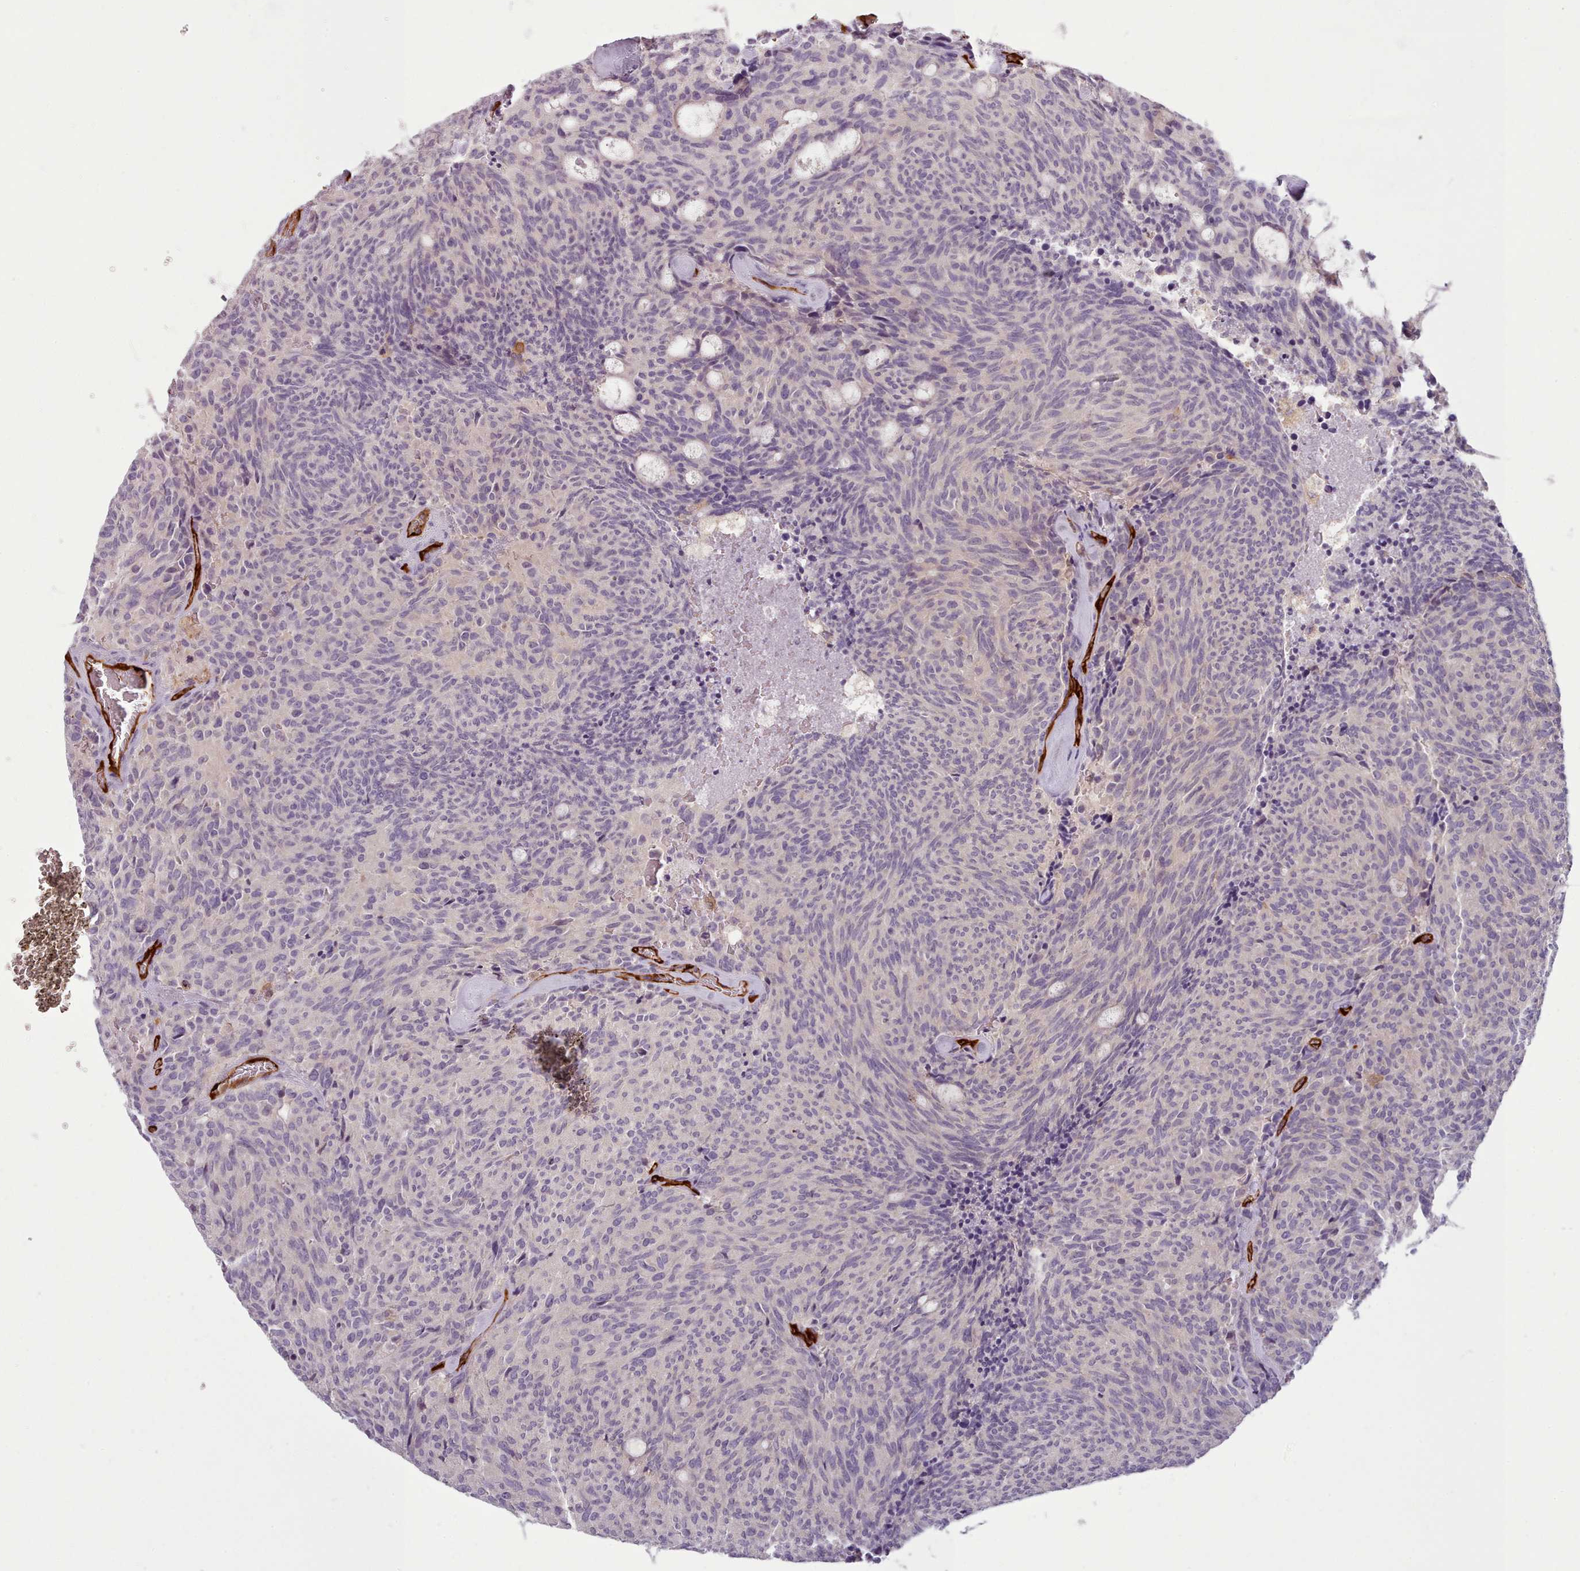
{"staining": {"intensity": "negative", "quantity": "none", "location": "none"}, "tissue": "carcinoid", "cell_type": "Tumor cells", "image_type": "cancer", "snomed": [{"axis": "morphology", "description": "Carcinoid, malignant, NOS"}, {"axis": "topography", "description": "Pancreas"}], "caption": "Immunohistochemistry (IHC) histopathology image of neoplastic tissue: human carcinoid stained with DAB (3,3'-diaminobenzidine) exhibits no significant protein staining in tumor cells. Brightfield microscopy of IHC stained with DAB (brown) and hematoxylin (blue), captured at high magnification.", "gene": "CD300LF", "patient": {"sex": "female", "age": 54}}